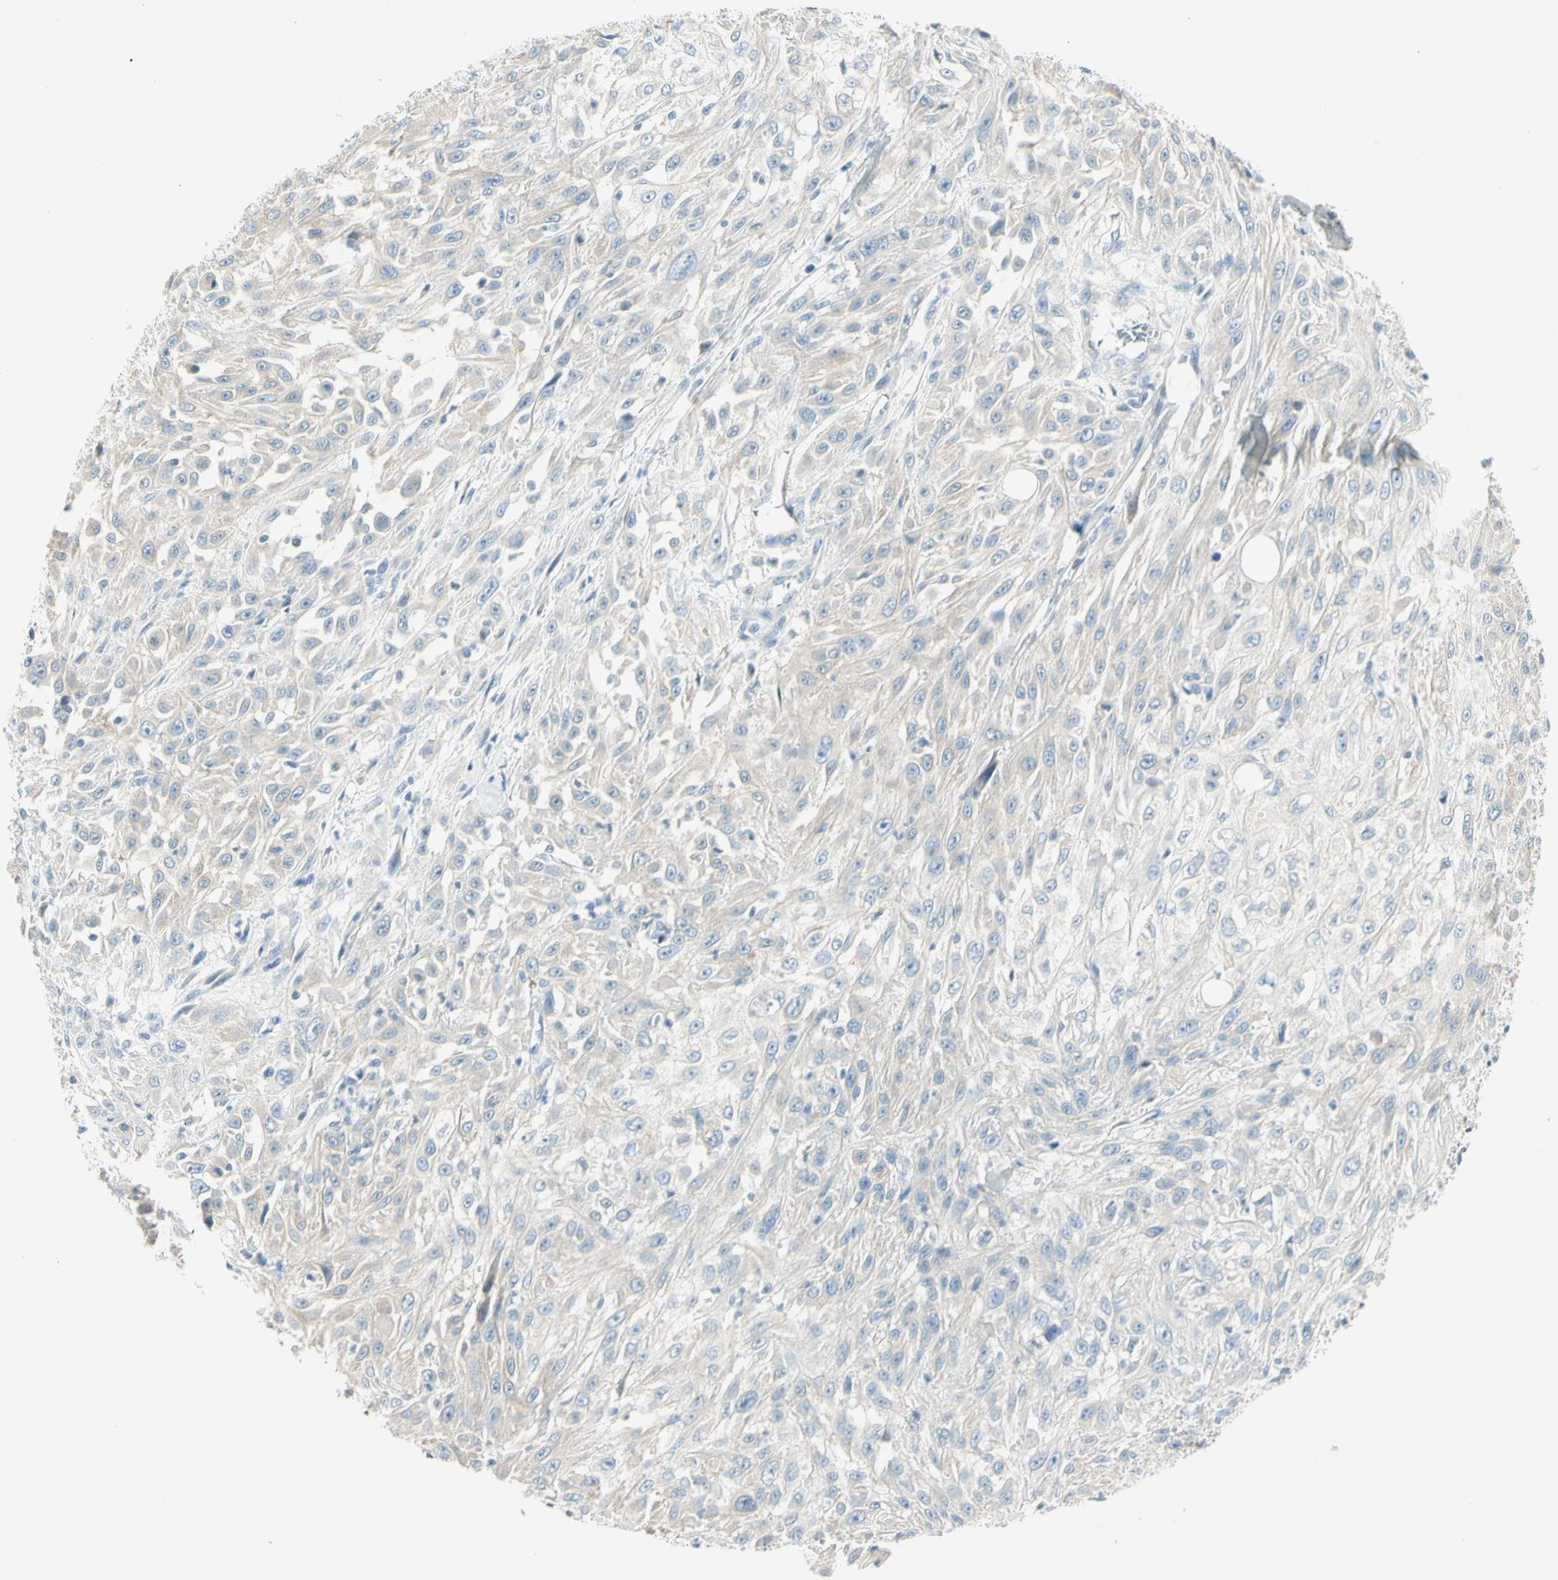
{"staining": {"intensity": "negative", "quantity": "none", "location": "none"}, "tissue": "skin cancer", "cell_type": "Tumor cells", "image_type": "cancer", "snomed": [{"axis": "morphology", "description": "Squamous cell carcinoma, NOS"}, {"axis": "topography", "description": "Skin"}], "caption": "An IHC micrograph of squamous cell carcinoma (skin) is shown. There is no staining in tumor cells of squamous cell carcinoma (skin). (Stains: DAB IHC with hematoxylin counter stain, Microscopy: brightfield microscopy at high magnification).", "gene": "SLC6A15", "patient": {"sex": "male", "age": 75}}